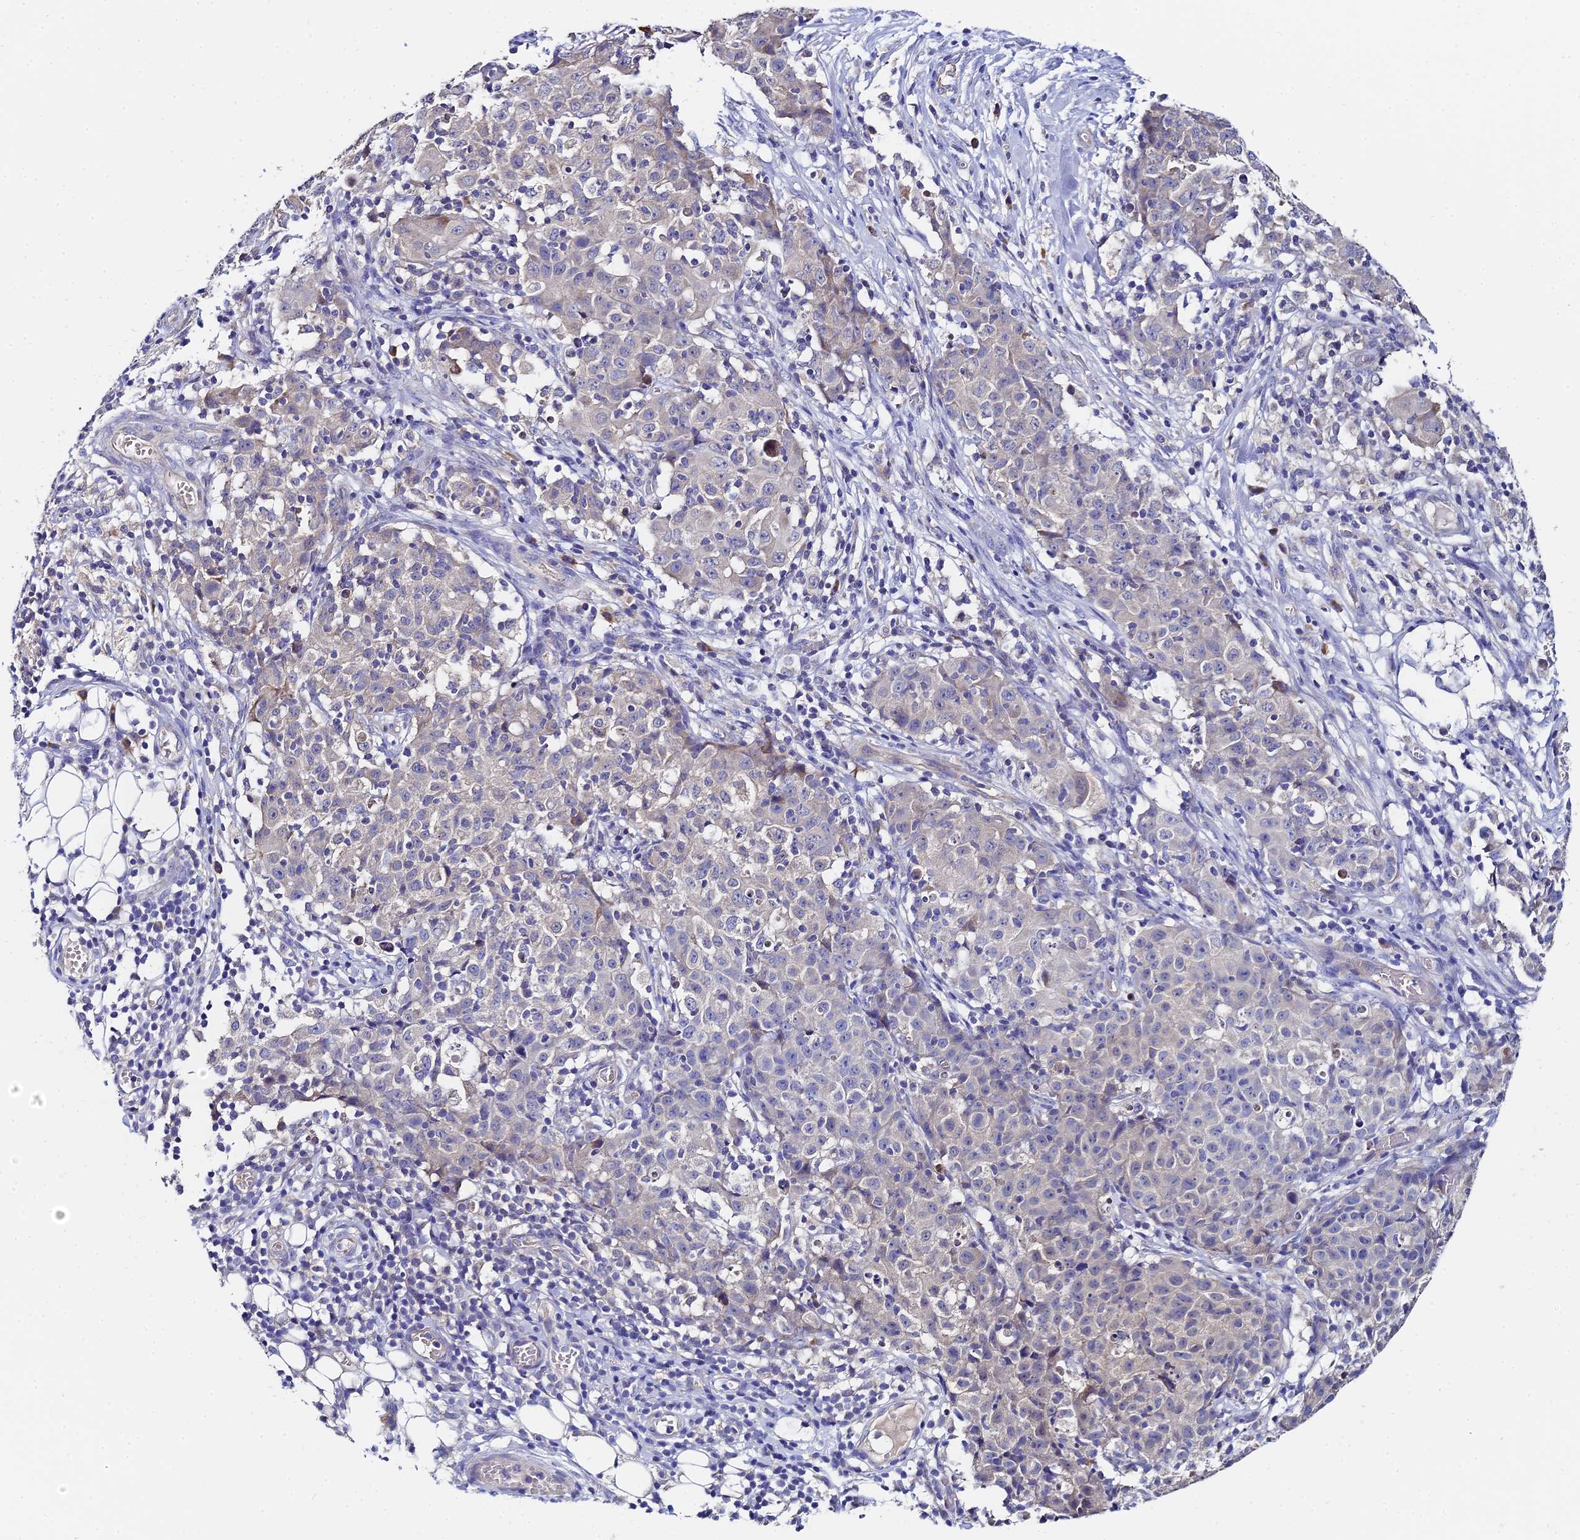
{"staining": {"intensity": "negative", "quantity": "none", "location": "none"}, "tissue": "ovarian cancer", "cell_type": "Tumor cells", "image_type": "cancer", "snomed": [{"axis": "morphology", "description": "Carcinoma, endometroid"}, {"axis": "topography", "description": "Ovary"}], "caption": "Micrograph shows no significant protein staining in tumor cells of ovarian cancer (endometroid carcinoma).", "gene": "UBE2L3", "patient": {"sex": "female", "age": 42}}